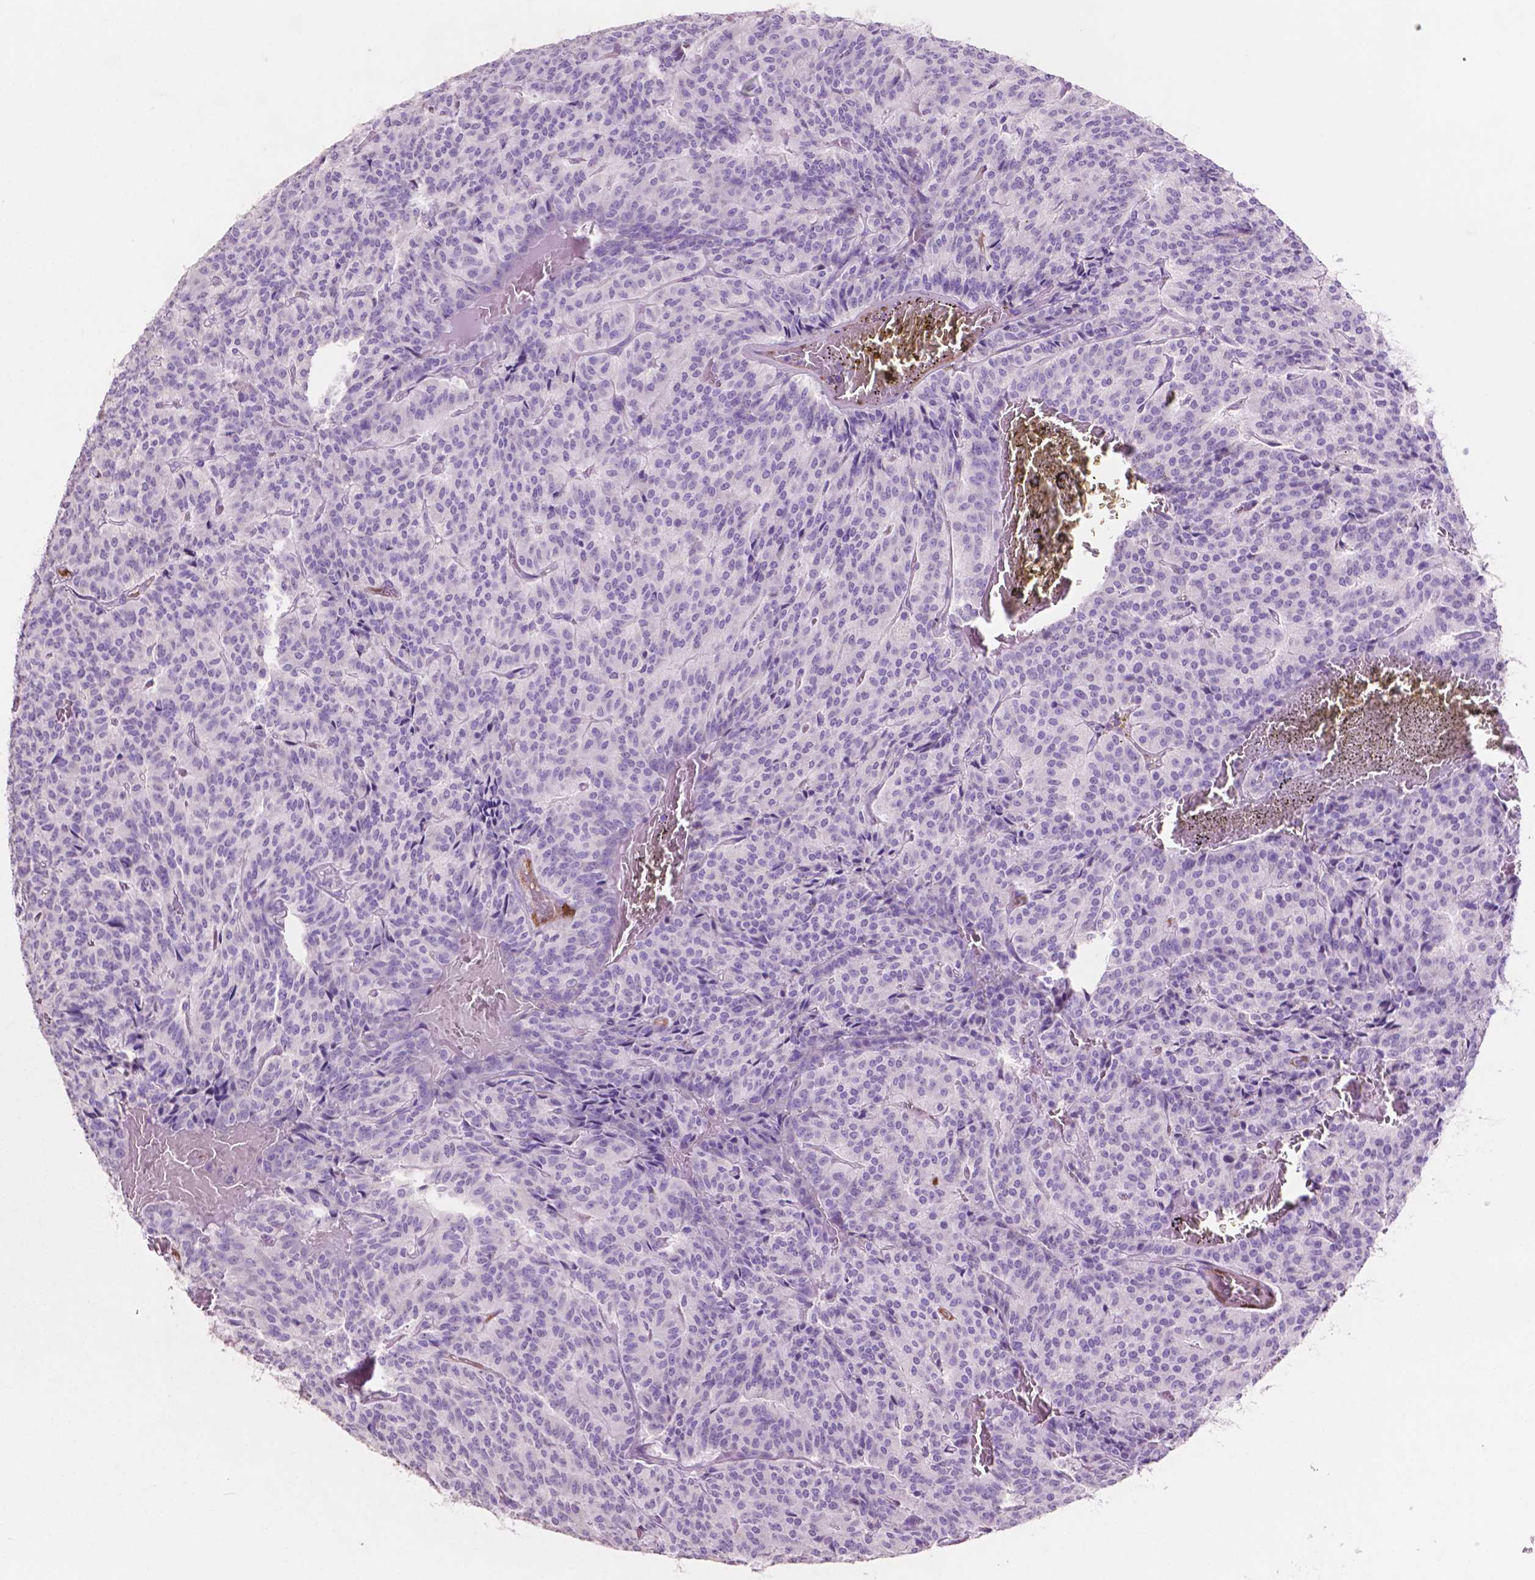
{"staining": {"intensity": "negative", "quantity": "none", "location": "none"}, "tissue": "carcinoid", "cell_type": "Tumor cells", "image_type": "cancer", "snomed": [{"axis": "morphology", "description": "Carcinoid, malignant, NOS"}, {"axis": "topography", "description": "Lung"}], "caption": "Carcinoid was stained to show a protein in brown. There is no significant expression in tumor cells.", "gene": "IDO1", "patient": {"sex": "male", "age": 70}}